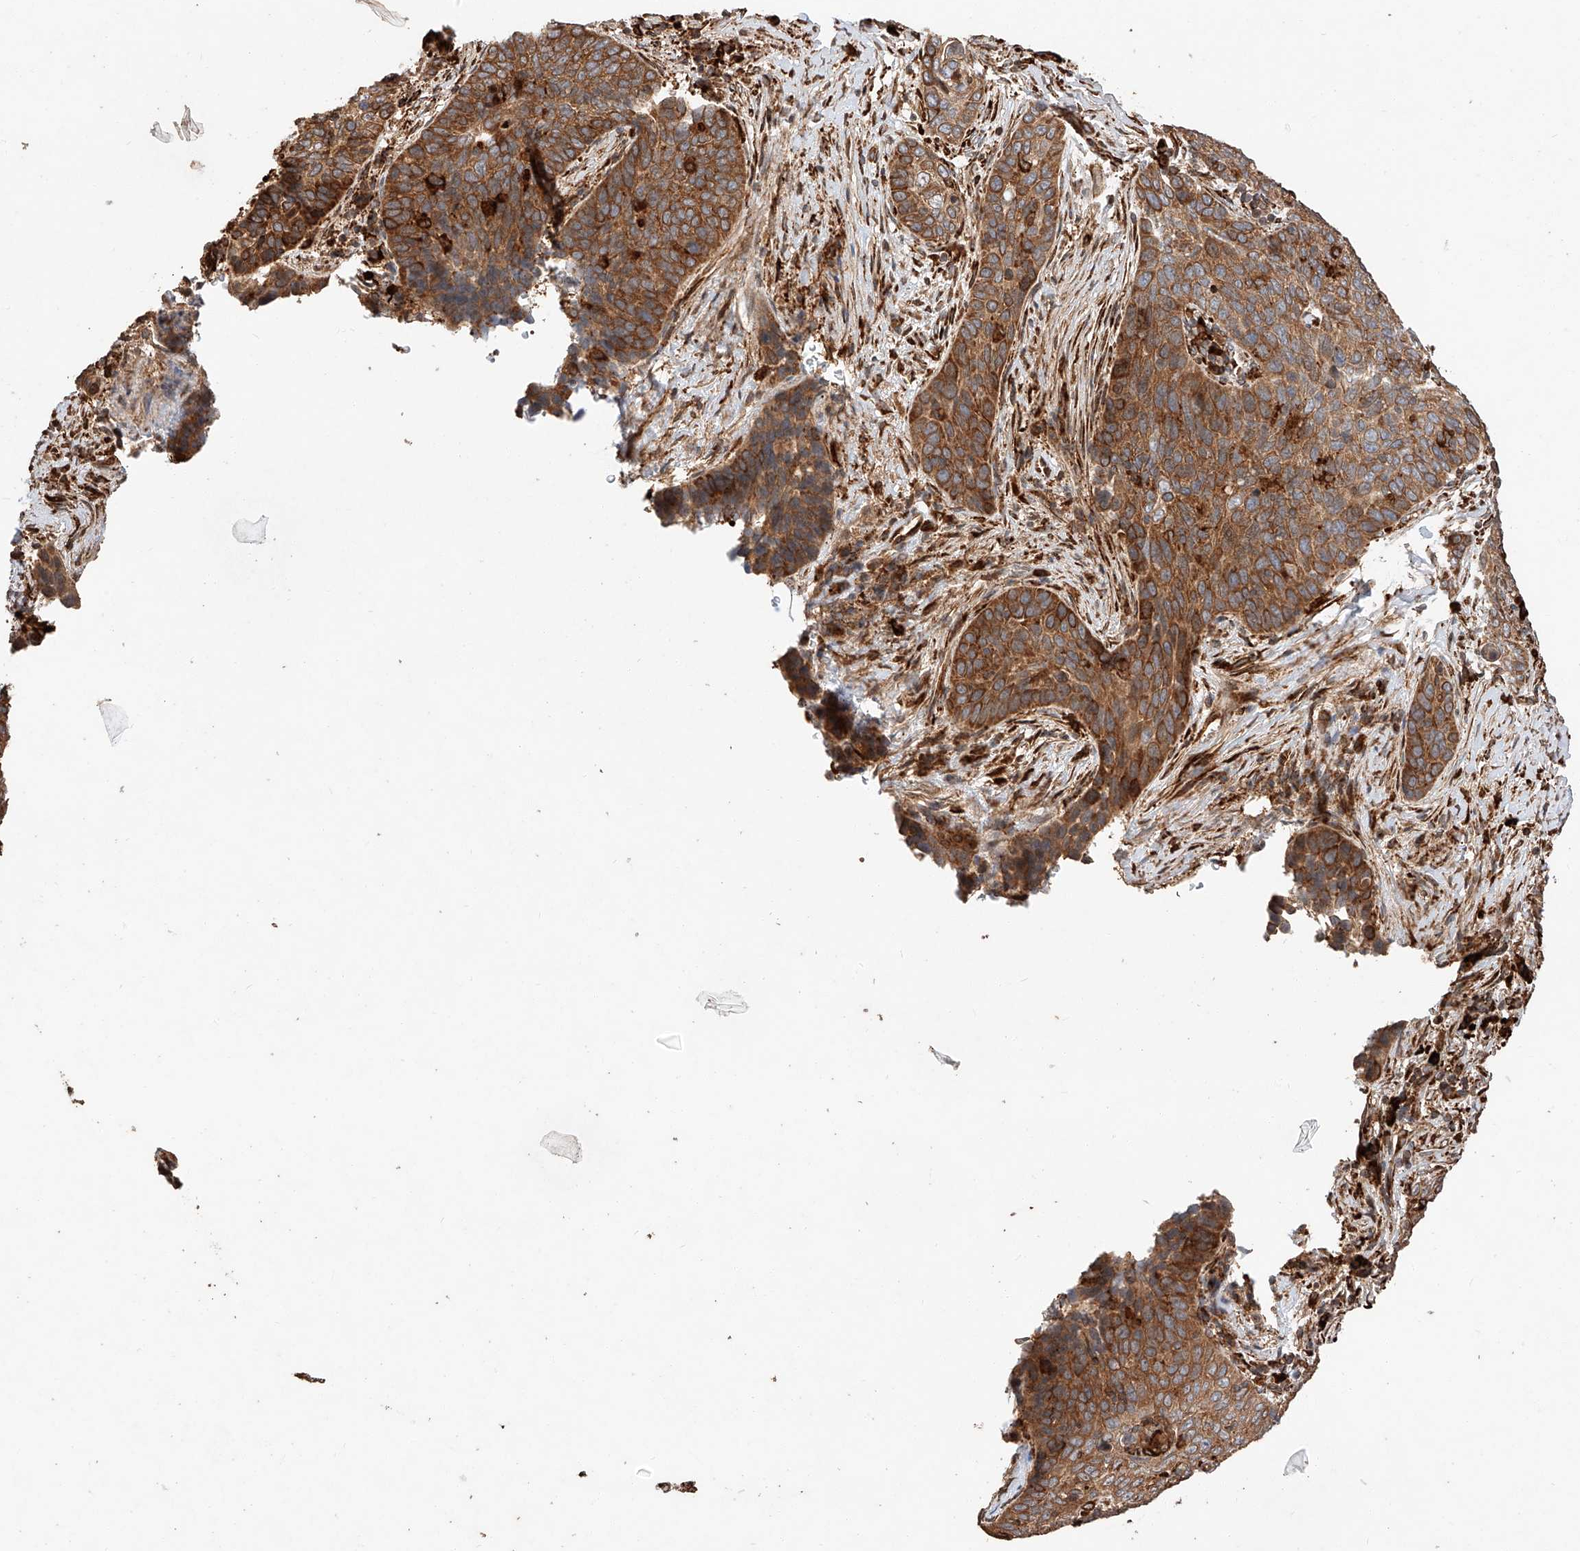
{"staining": {"intensity": "moderate", "quantity": ">75%", "location": "cytoplasmic/membranous"}, "tissue": "cervical cancer", "cell_type": "Tumor cells", "image_type": "cancer", "snomed": [{"axis": "morphology", "description": "Squamous cell carcinoma, NOS"}, {"axis": "topography", "description": "Cervix"}], "caption": "Human cervical squamous cell carcinoma stained with a protein marker demonstrates moderate staining in tumor cells.", "gene": "ZNF84", "patient": {"sex": "female", "age": 60}}